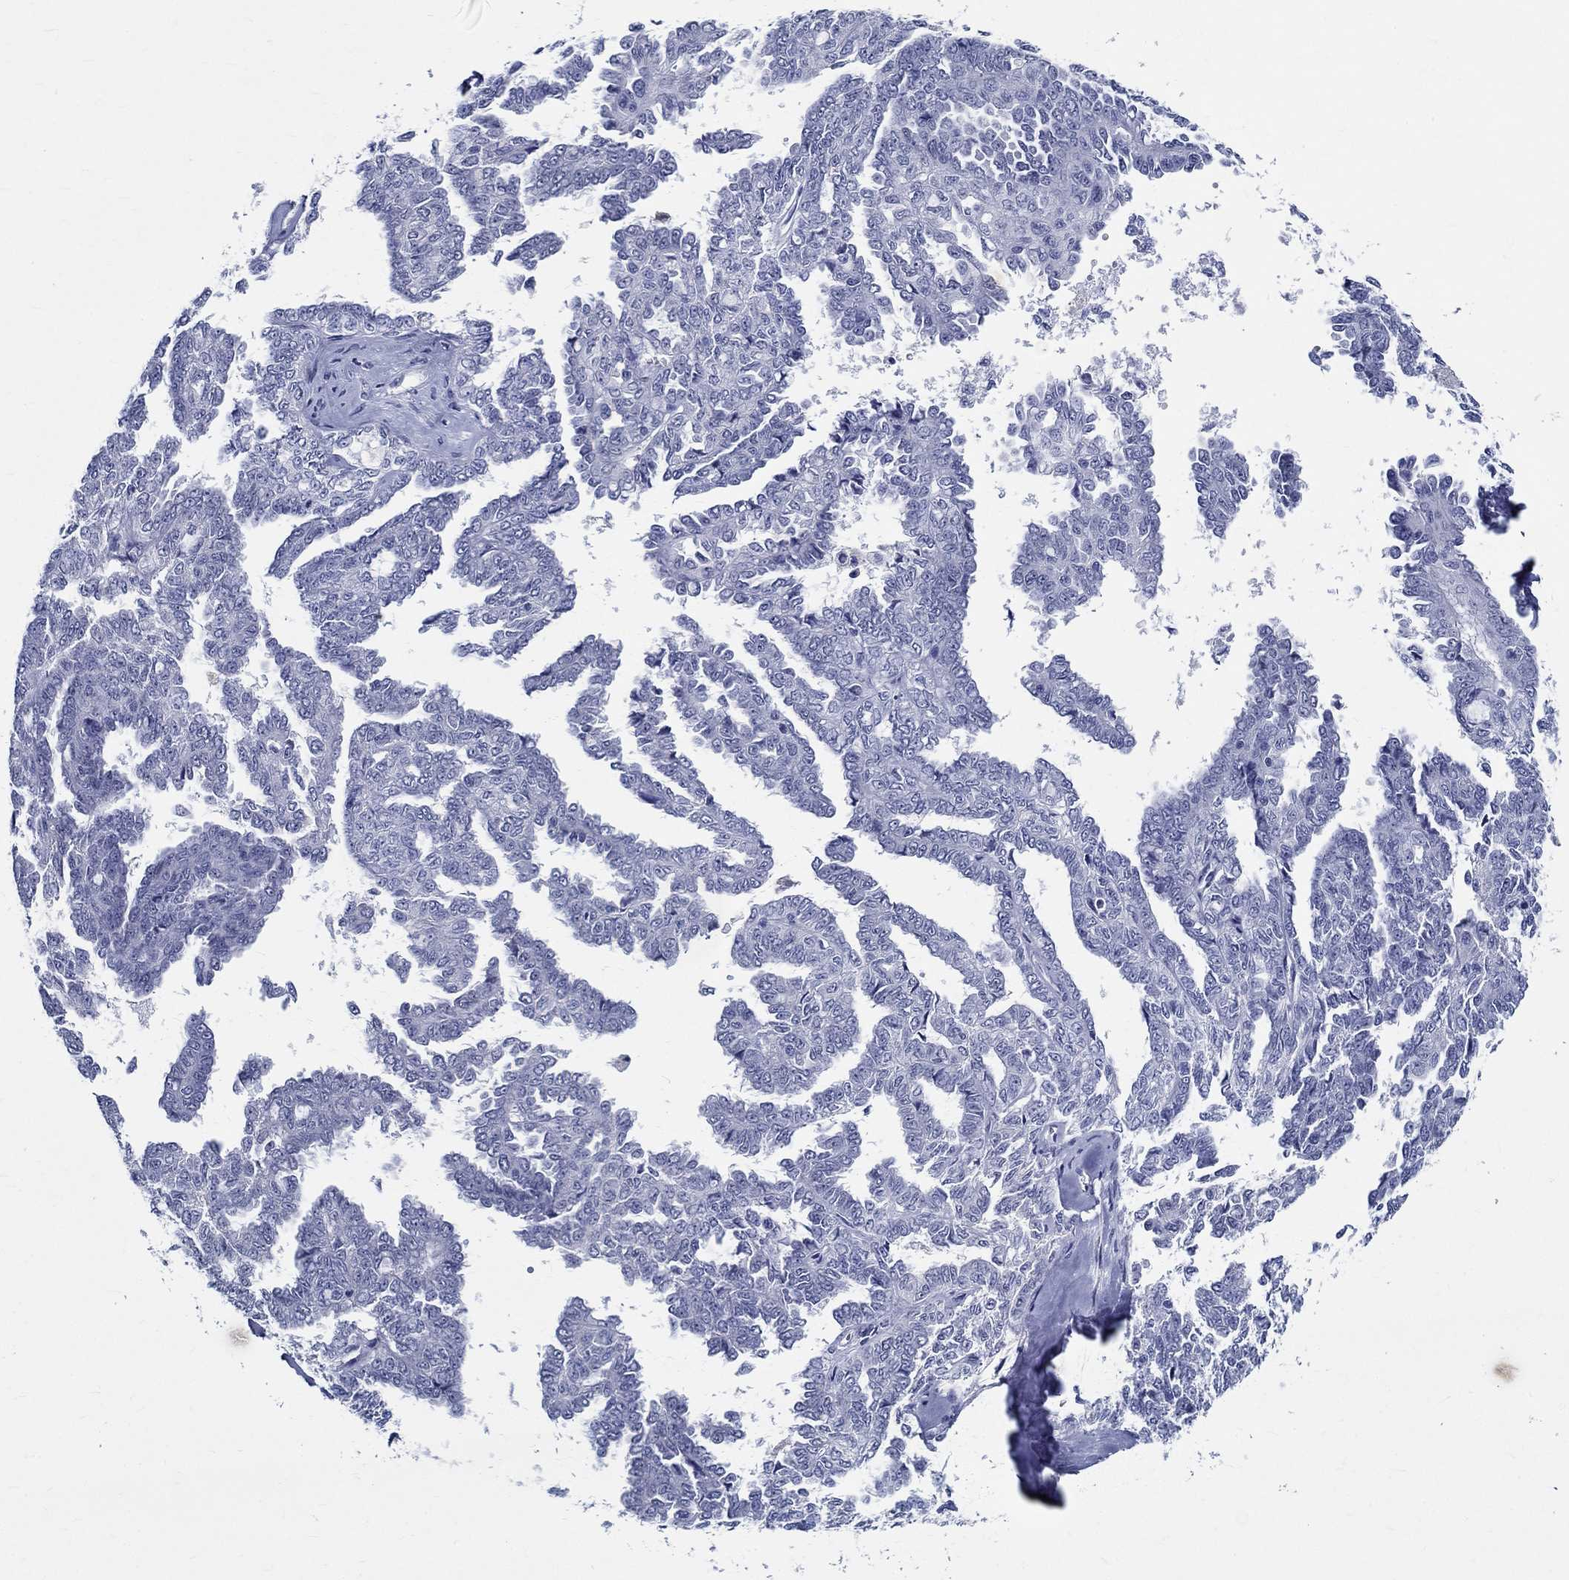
{"staining": {"intensity": "negative", "quantity": "none", "location": "none"}, "tissue": "ovarian cancer", "cell_type": "Tumor cells", "image_type": "cancer", "snomed": [{"axis": "morphology", "description": "Cystadenocarcinoma, serous, NOS"}, {"axis": "topography", "description": "Ovary"}], "caption": "Immunohistochemistry (IHC) image of ovarian cancer (serous cystadenocarcinoma) stained for a protein (brown), which displays no staining in tumor cells. (DAB (3,3'-diaminobenzidine) IHC visualized using brightfield microscopy, high magnification).", "gene": "CETN1", "patient": {"sex": "female", "age": 71}}